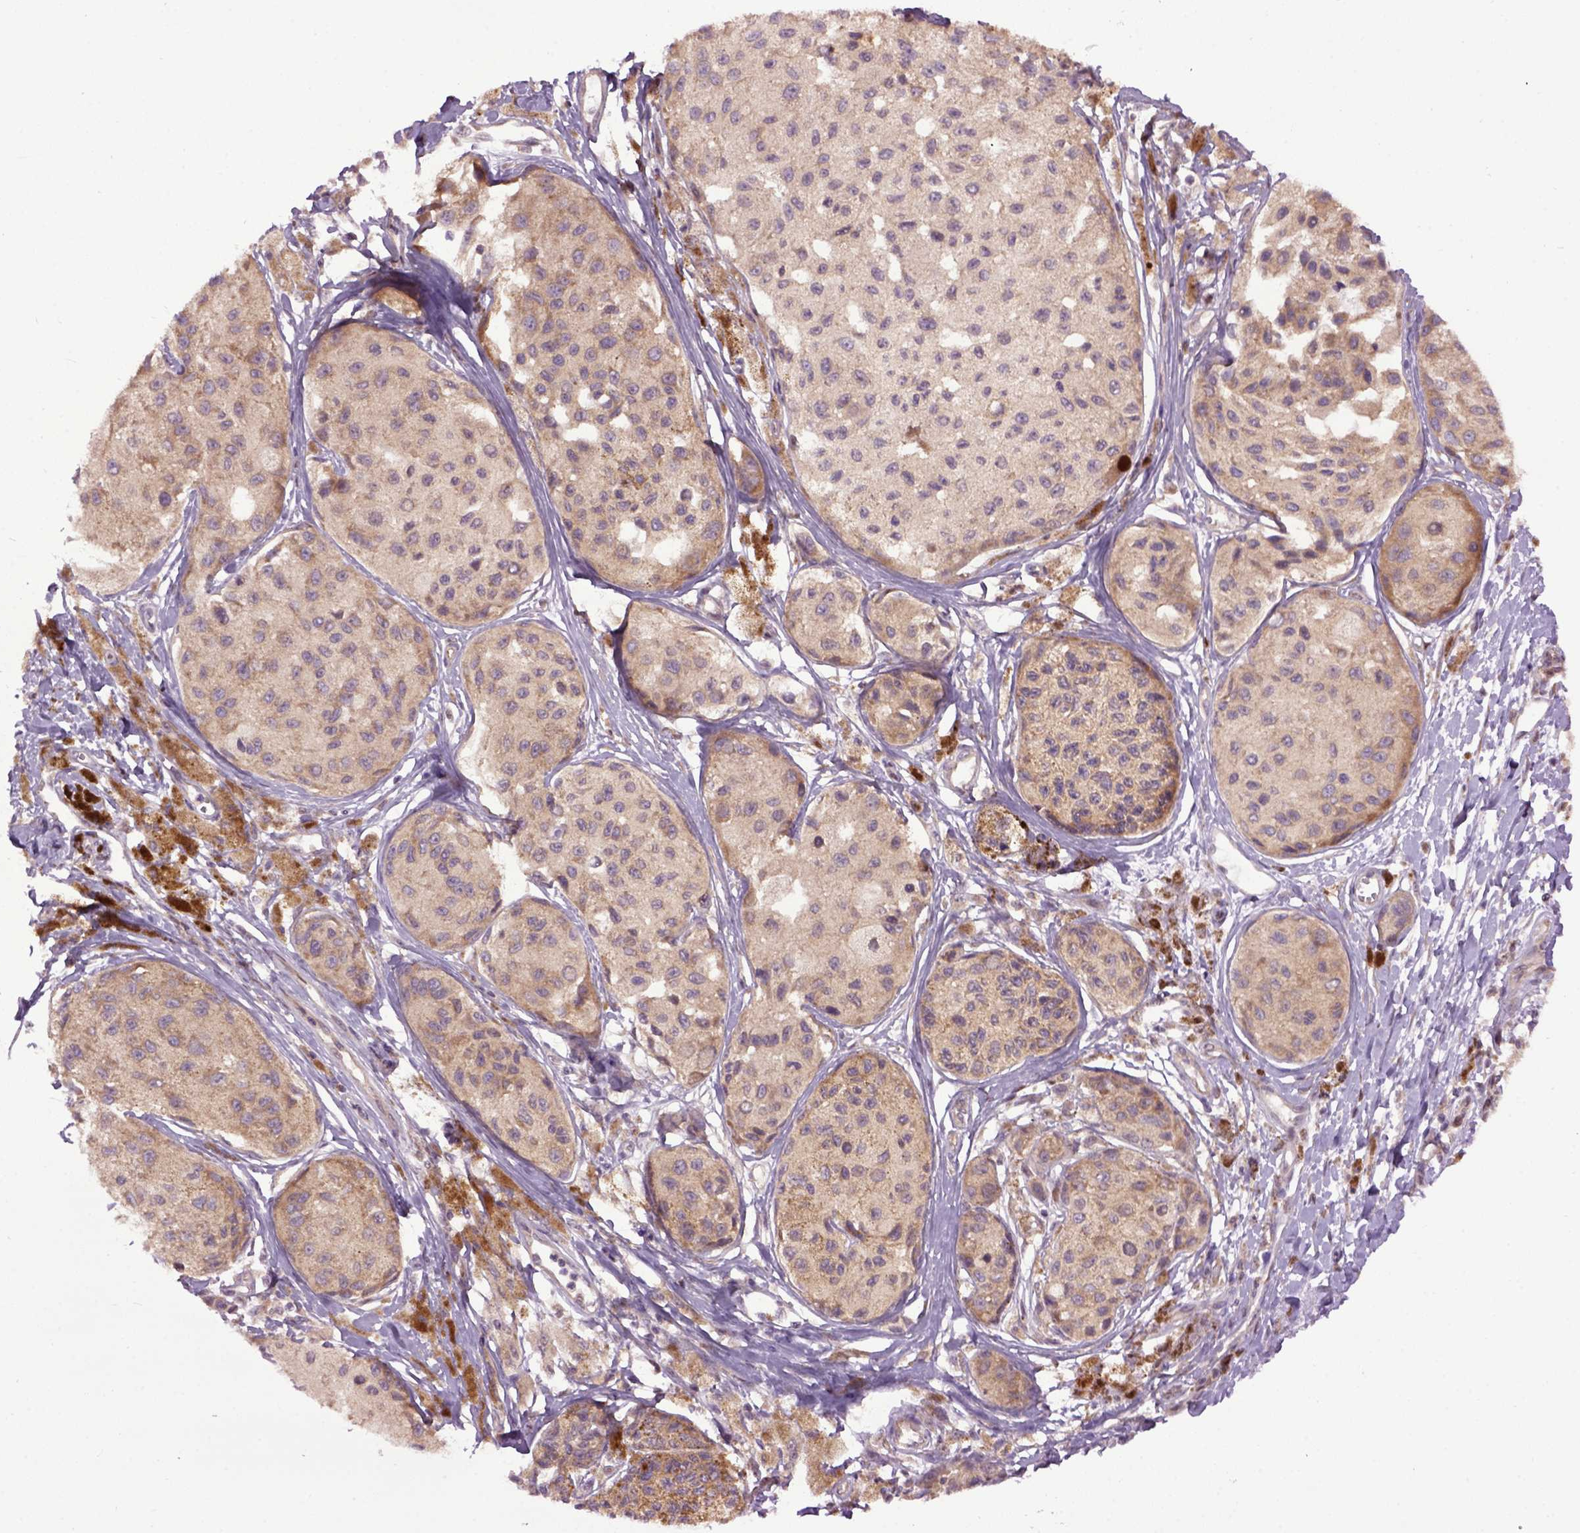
{"staining": {"intensity": "moderate", "quantity": ">75%", "location": "cytoplasmic/membranous"}, "tissue": "melanoma", "cell_type": "Tumor cells", "image_type": "cancer", "snomed": [{"axis": "morphology", "description": "Malignant melanoma, NOS"}, {"axis": "topography", "description": "Skin"}], "caption": "DAB (3,3'-diaminobenzidine) immunohistochemical staining of human melanoma displays moderate cytoplasmic/membranous protein staining in about >75% of tumor cells.", "gene": "WDR48", "patient": {"sex": "female", "age": 38}}